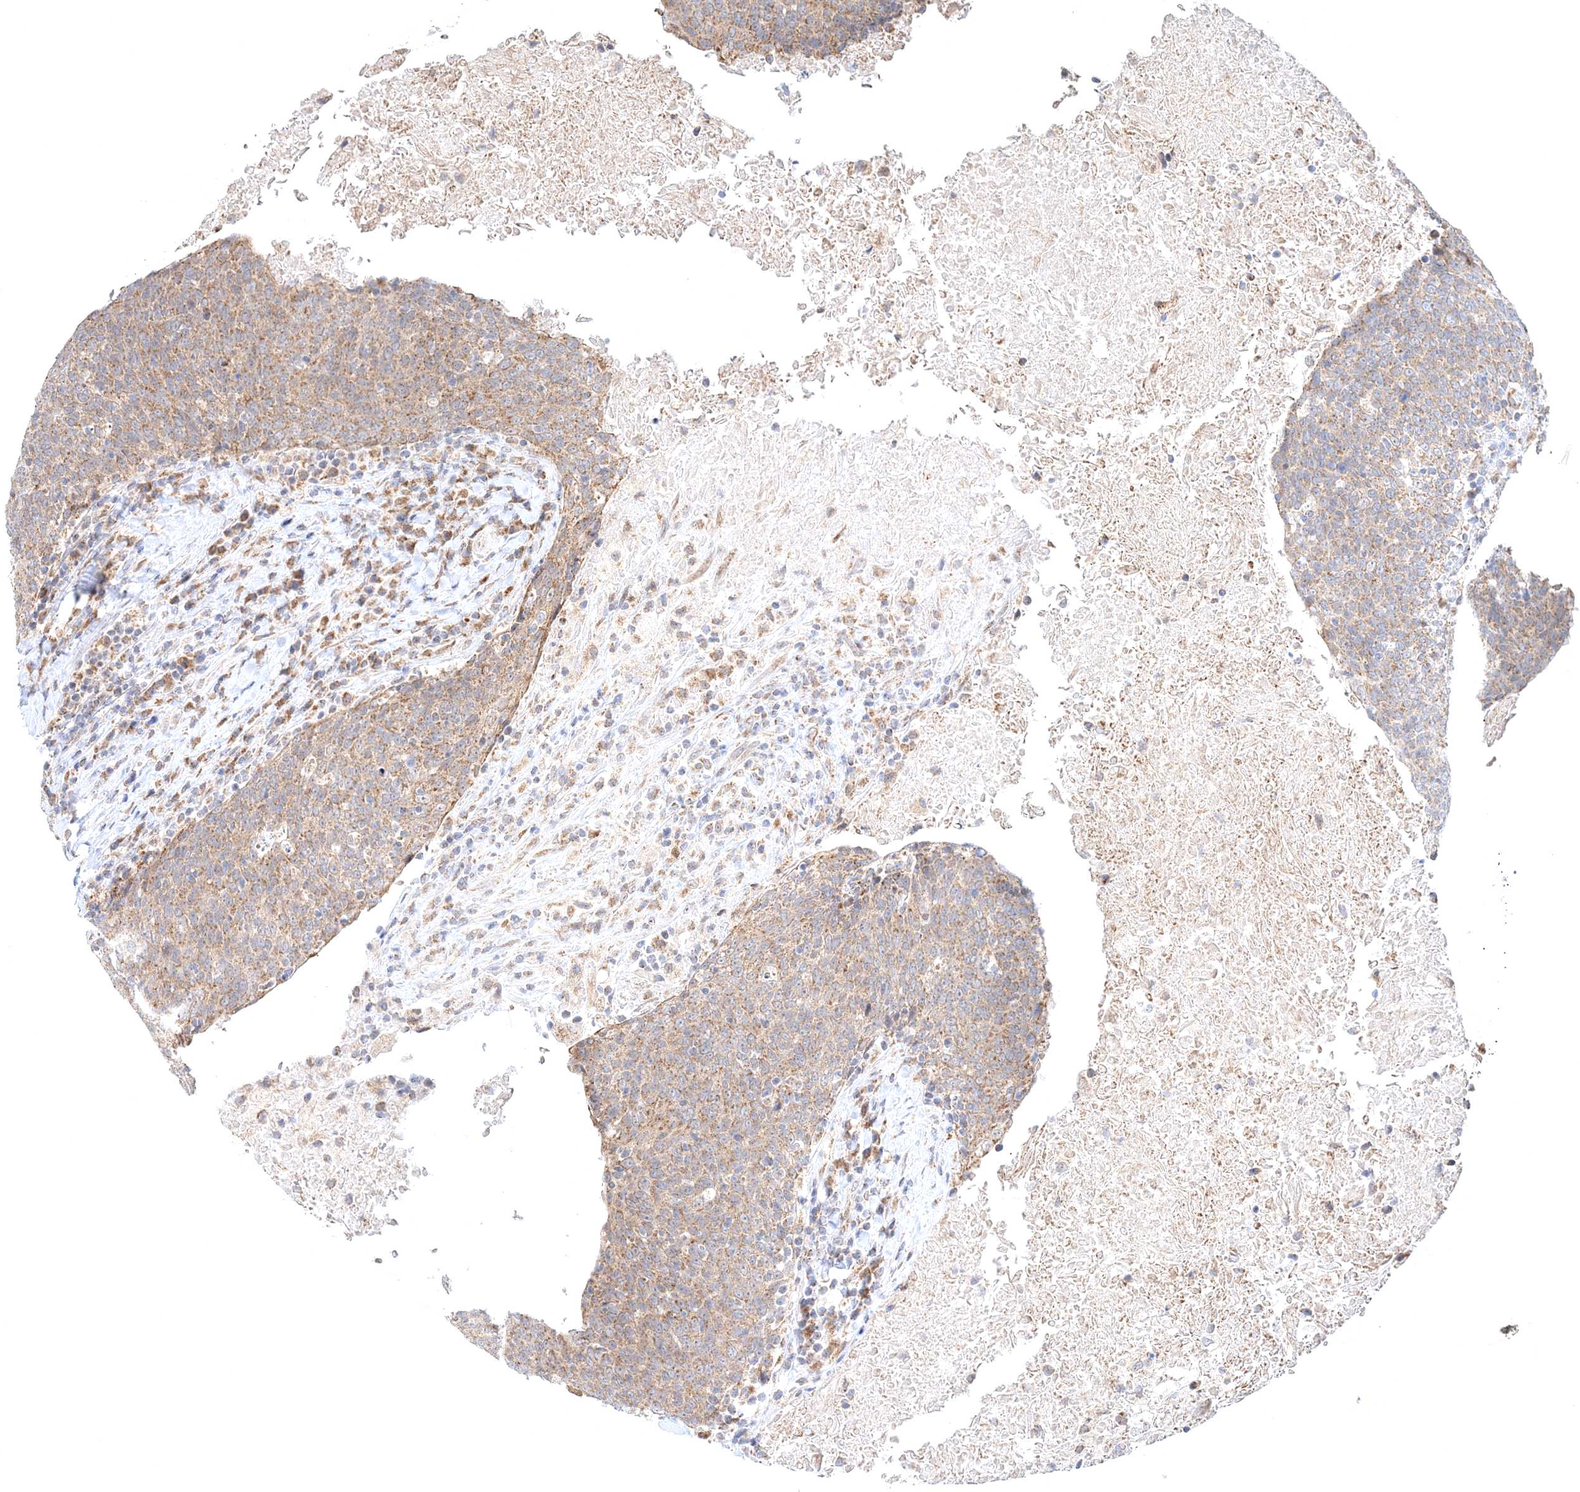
{"staining": {"intensity": "moderate", "quantity": ">75%", "location": "cytoplasmic/membranous"}, "tissue": "head and neck cancer", "cell_type": "Tumor cells", "image_type": "cancer", "snomed": [{"axis": "morphology", "description": "Squamous cell carcinoma, NOS"}, {"axis": "morphology", "description": "Squamous cell carcinoma, metastatic, NOS"}, {"axis": "topography", "description": "Lymph node"}, {"axis": "topography", "description": "Head-Neck"}], "caption": "A high-resolution micrograph shows immunohistochemistry staining of head and neck cancer, which reveals moderate cytoplasmic/membranous expression in about >75% of tumor cells.", "gene": "RNF150", "patient": {"sex": "male", "age": 62}}